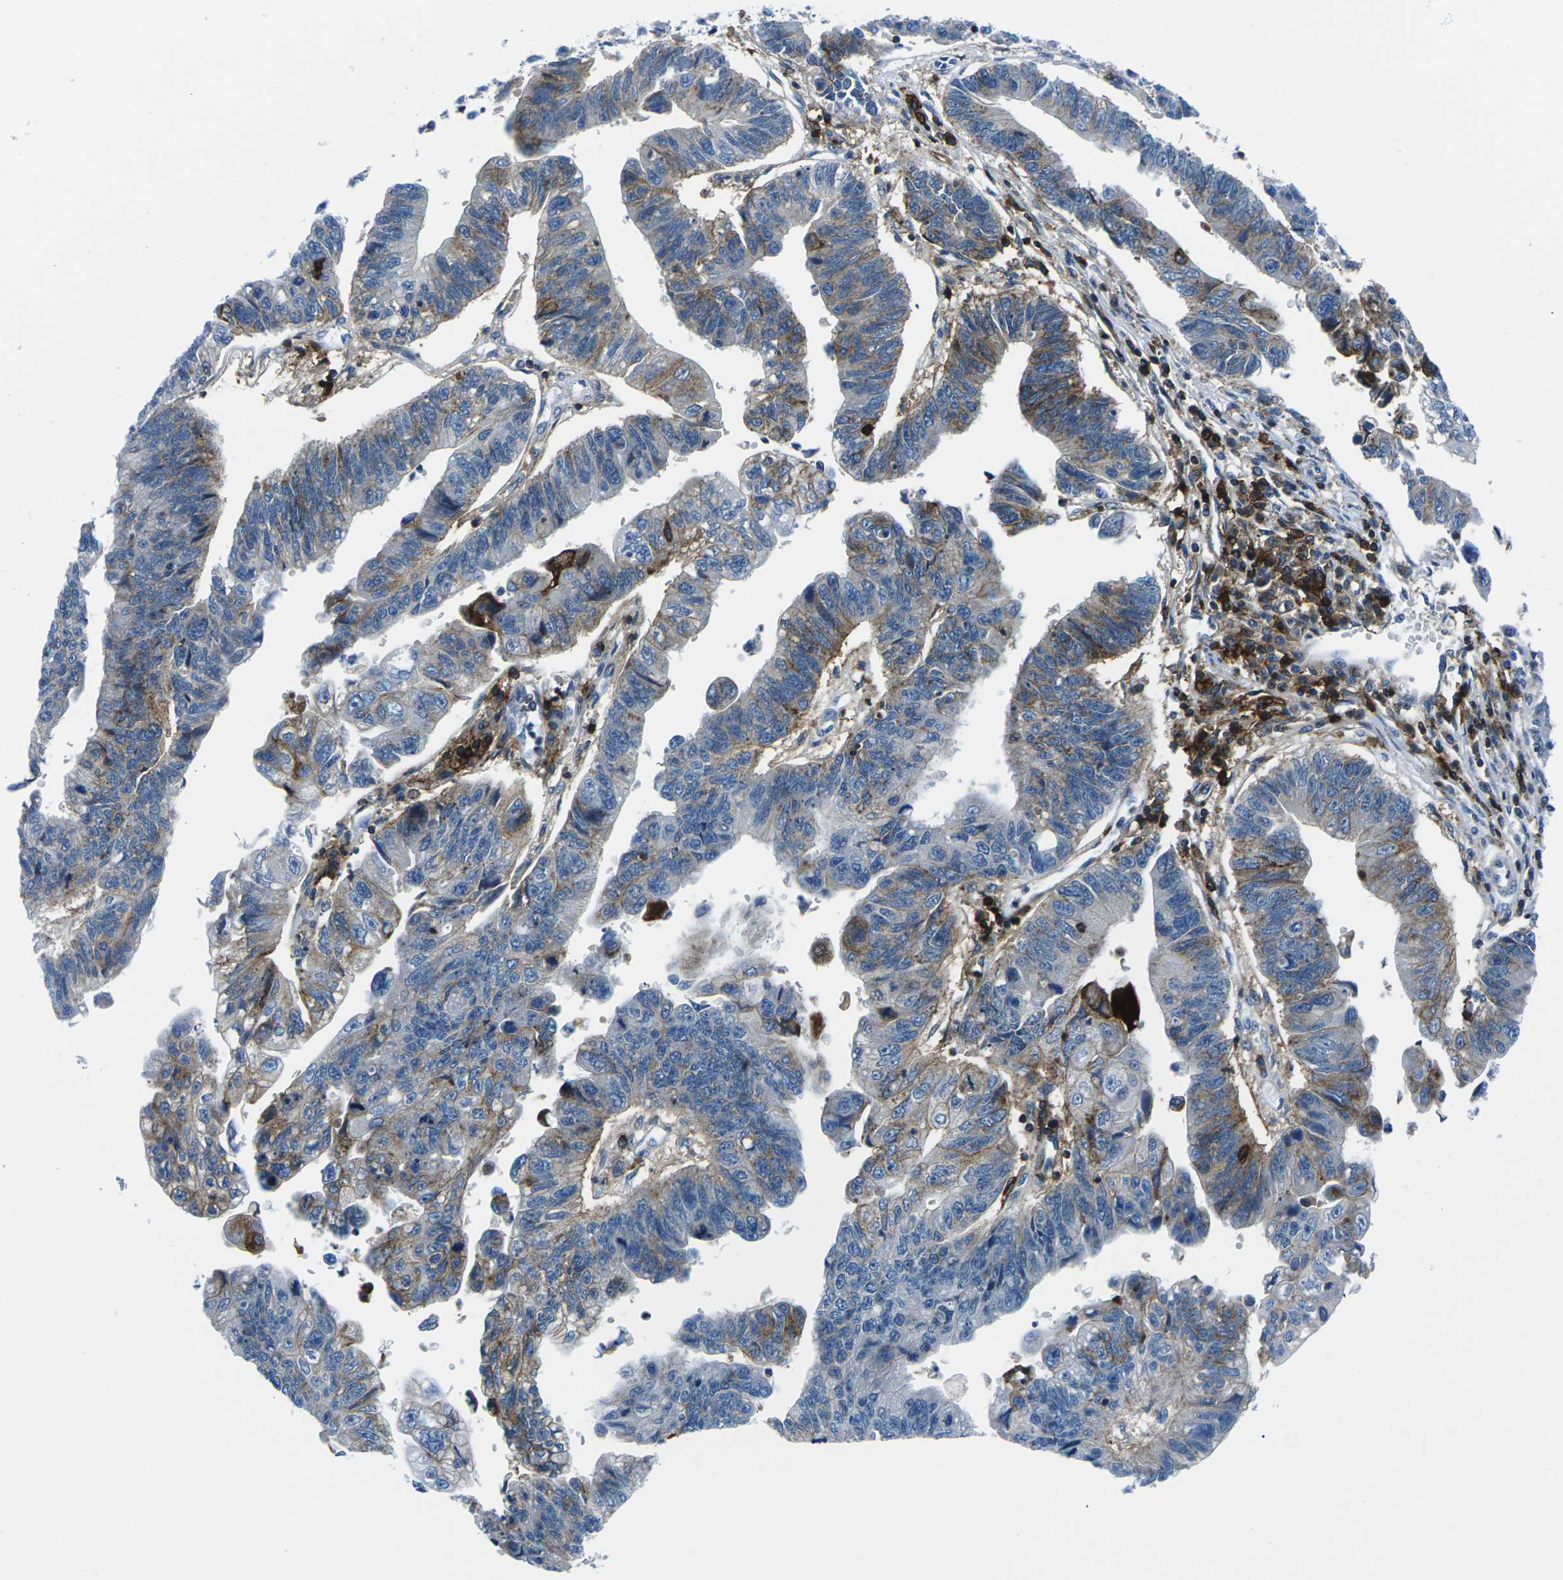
{"staining": {"intensity": "weak", "quantity": "25%-75%", "location": "cytoplasmic/membranous"}, "tissue": "stomach cancer", "cell_type": "Tumor cells", "image_type": "cancer", "snomed": [{"axis": "morphology", "description": "Adenocarcinoma, NOS"}, {"axis": "topography", "description": "Stomach"}], "caption": "Weak cytoplasmic/membranous expression is present in about 25%-75% of tumor cells in stomach cancer.", "gene": "SOCS4", "patient": {"sex": "male", "age": 59}}